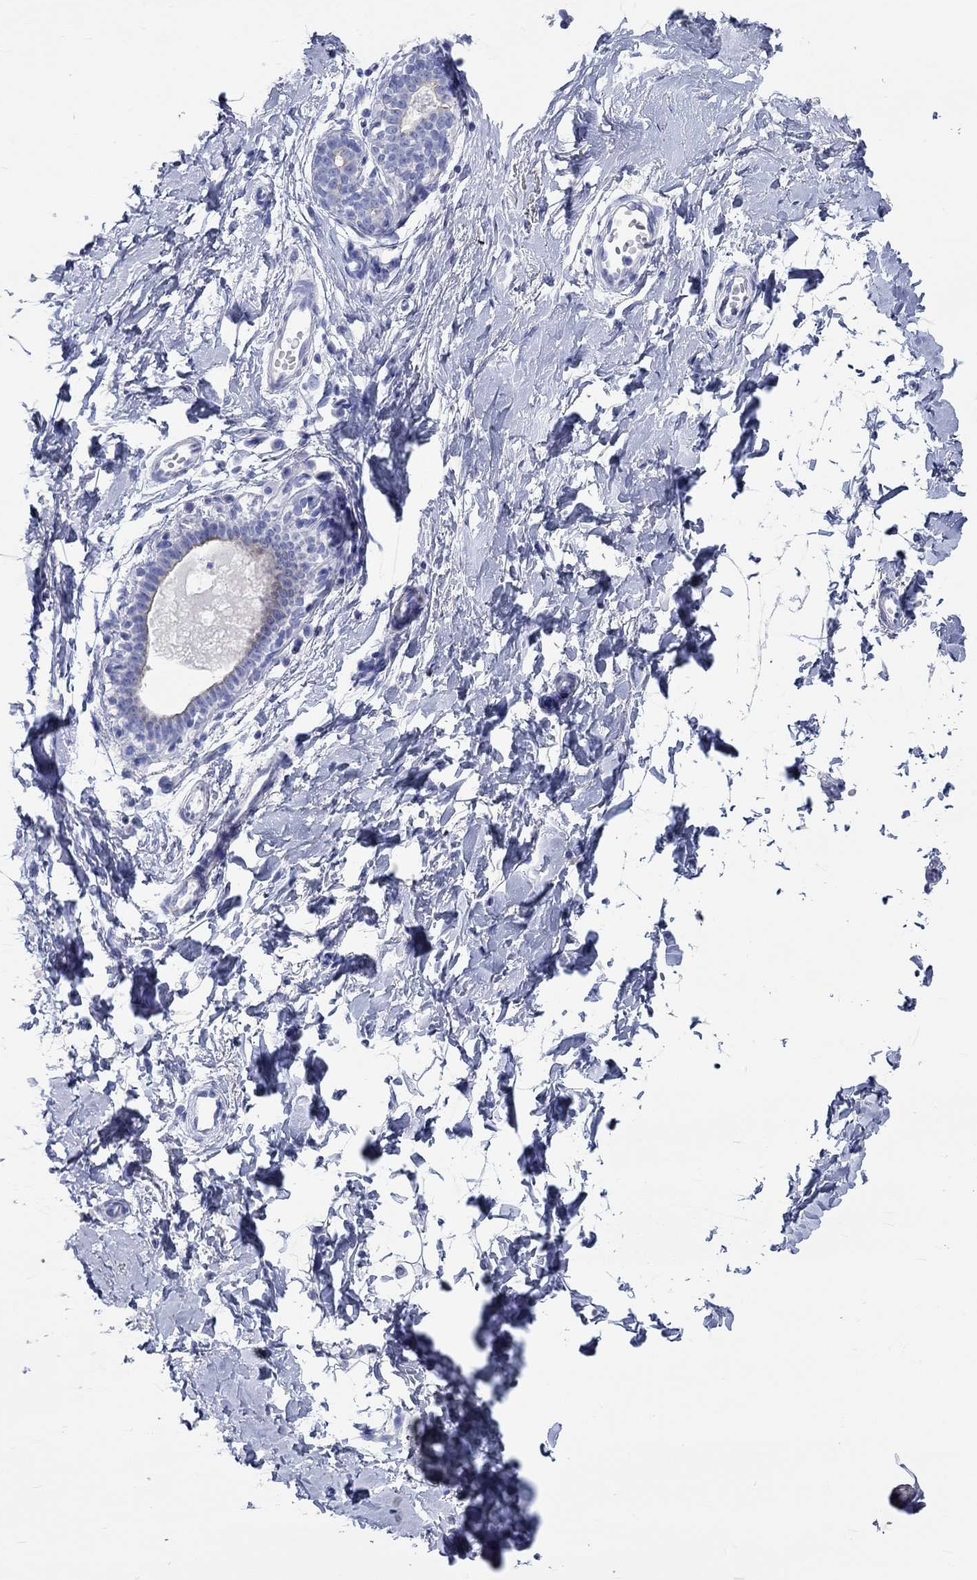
{"staining": {"intensity": "negative", "quantity": "none", "location": "none"}, "tissue": "breast", "cell_type": "Adipocytes", "image_type": "normal", "snomed": [{"axis": "morphology", "description": "Normal tissue, NOS"}, {"axis": "topography", "description": "Breast"}], "caption": "IHC micrograph of unremarkable breast stained for a protein (brown), which exhibits no staining in adipocytes.", "gene": "SPATA9", "patient": {"sex": "female", "age": 37}}